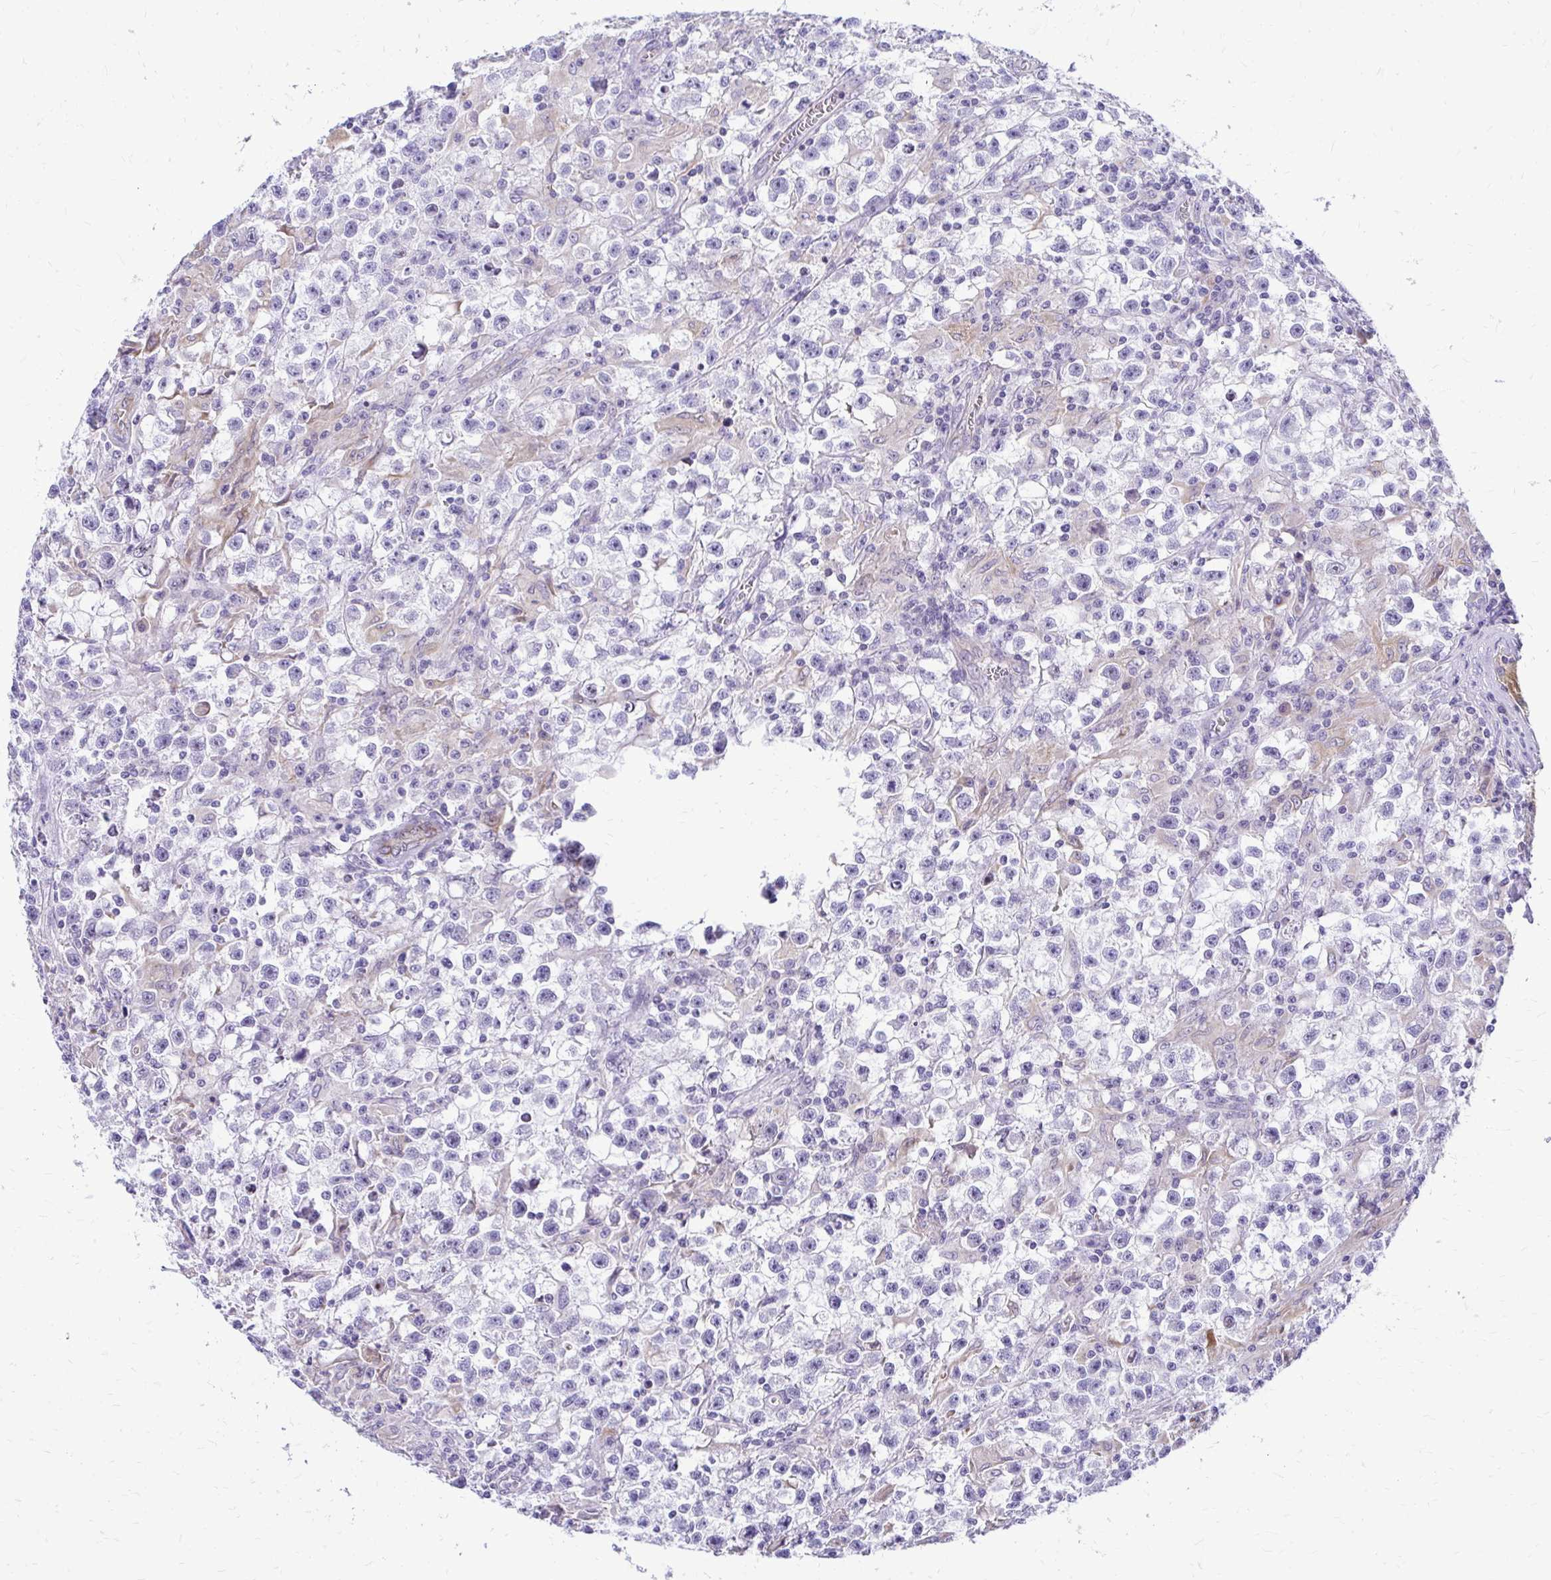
{"staining": {"intensity": "negative", "quantity": "none", "location": "none"}, "tissue": "testis cancer", "cell_type": "Tumor cells", "image_type": "cancer", "snomed": [{"axis": "morphology", "description": "Seminoma, NOS"}, {"axis": "topography", "description": "Testis"}], "caption": "Tumor cells show no significant protein staining in testis seminoma.", "gene": "NIFK", "patient": {"sex": "male", "age": 31}}